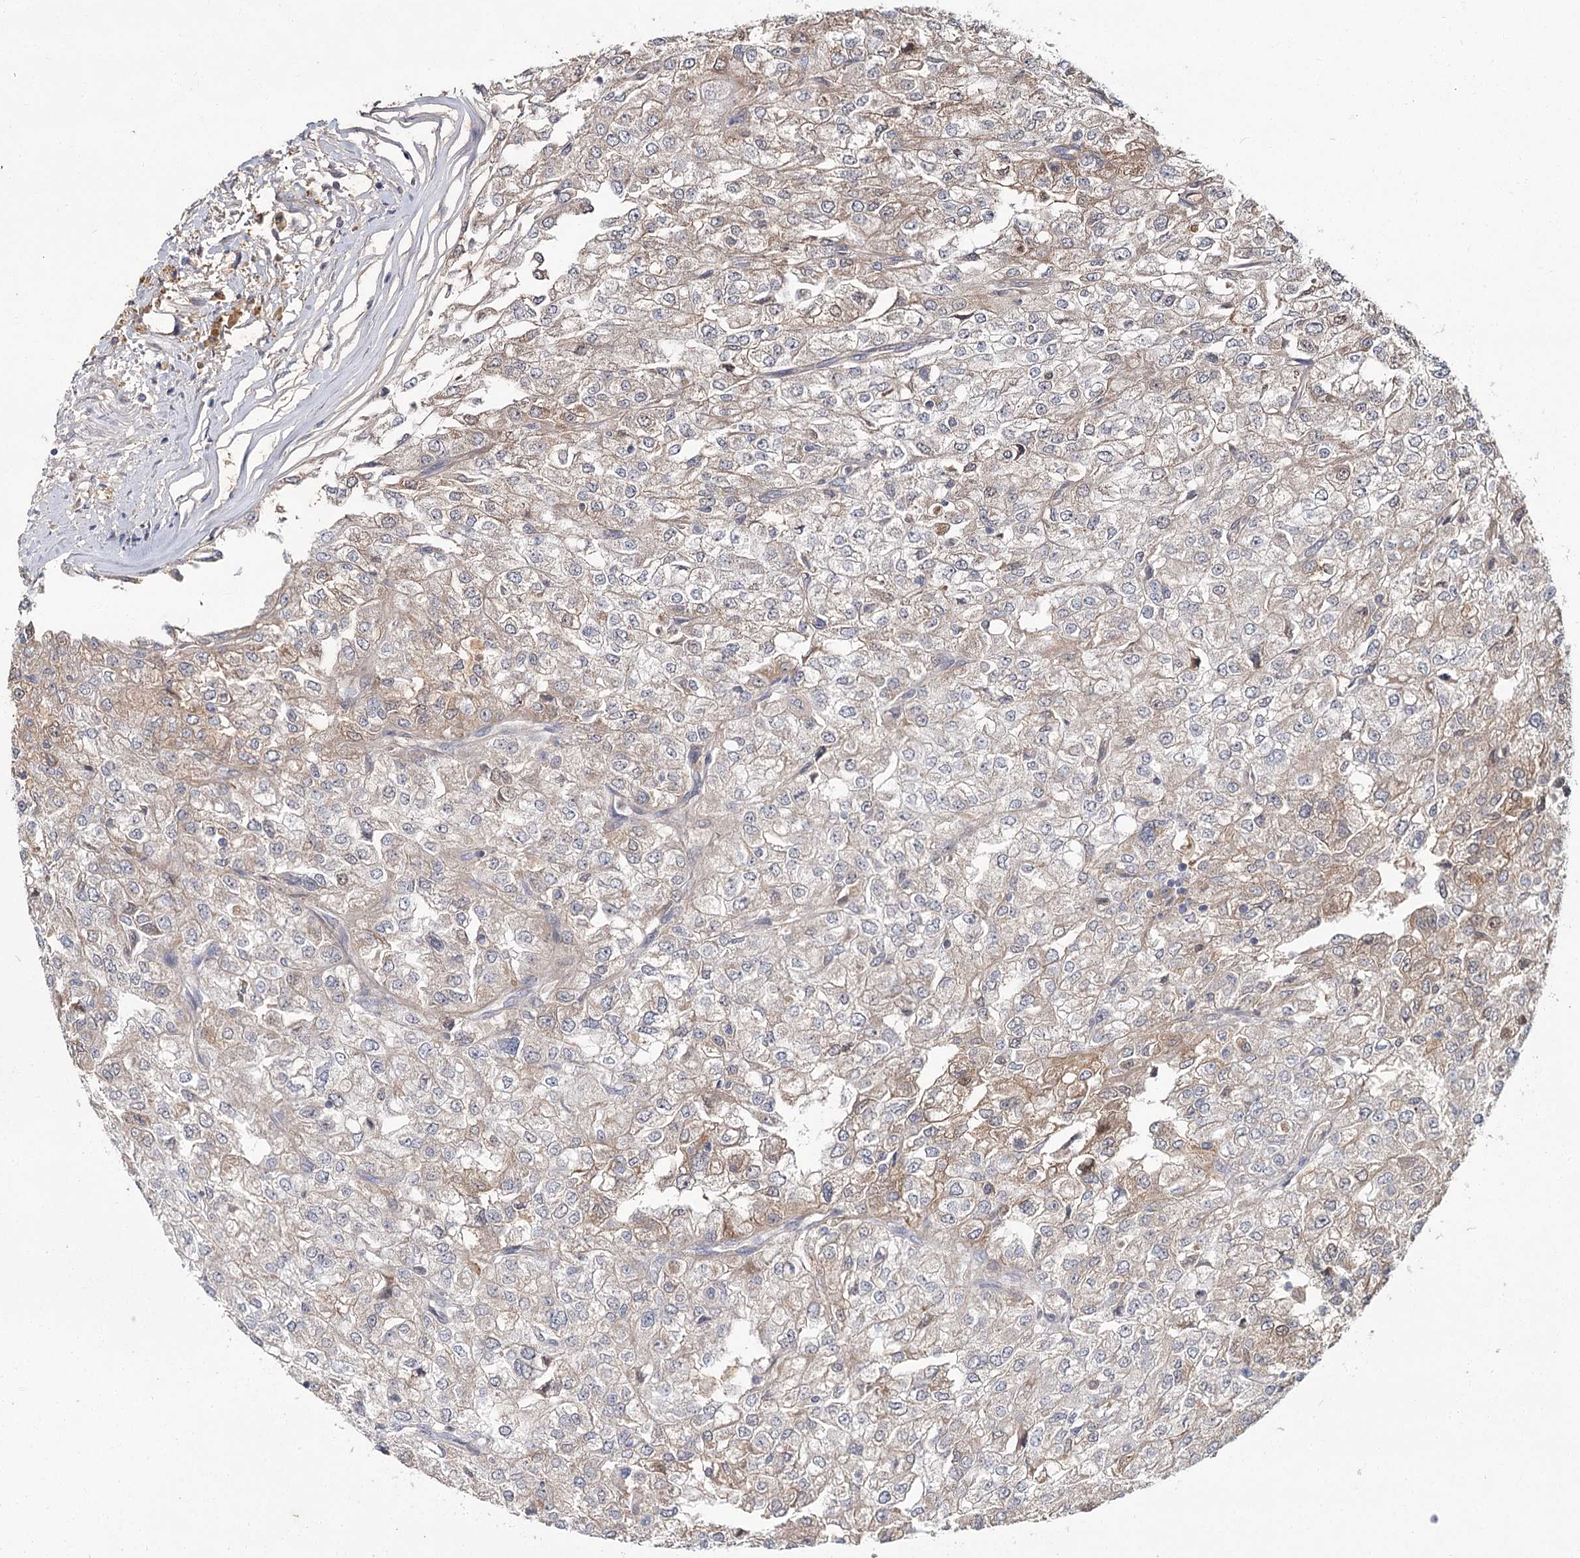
{"staining": {"intensity": "weak", "quantity": "<25%", "location": "cytoplasmic/membranous"}, "tissue": "renal cancer", "cell_type": "Tumor cells", "image_type": "cancer", "snomed": [{"axis": "morphology", "description": "Adenocarcinoma, NOS"}, {"axis": "topography", "description": "Kidney"}], "caption": "Protein analysis of adenocarcinoma (renal) exhibits no significant staining in tumor cells.", "gene": "MFN1", "patient": {"sex": "female", "age": 54}}